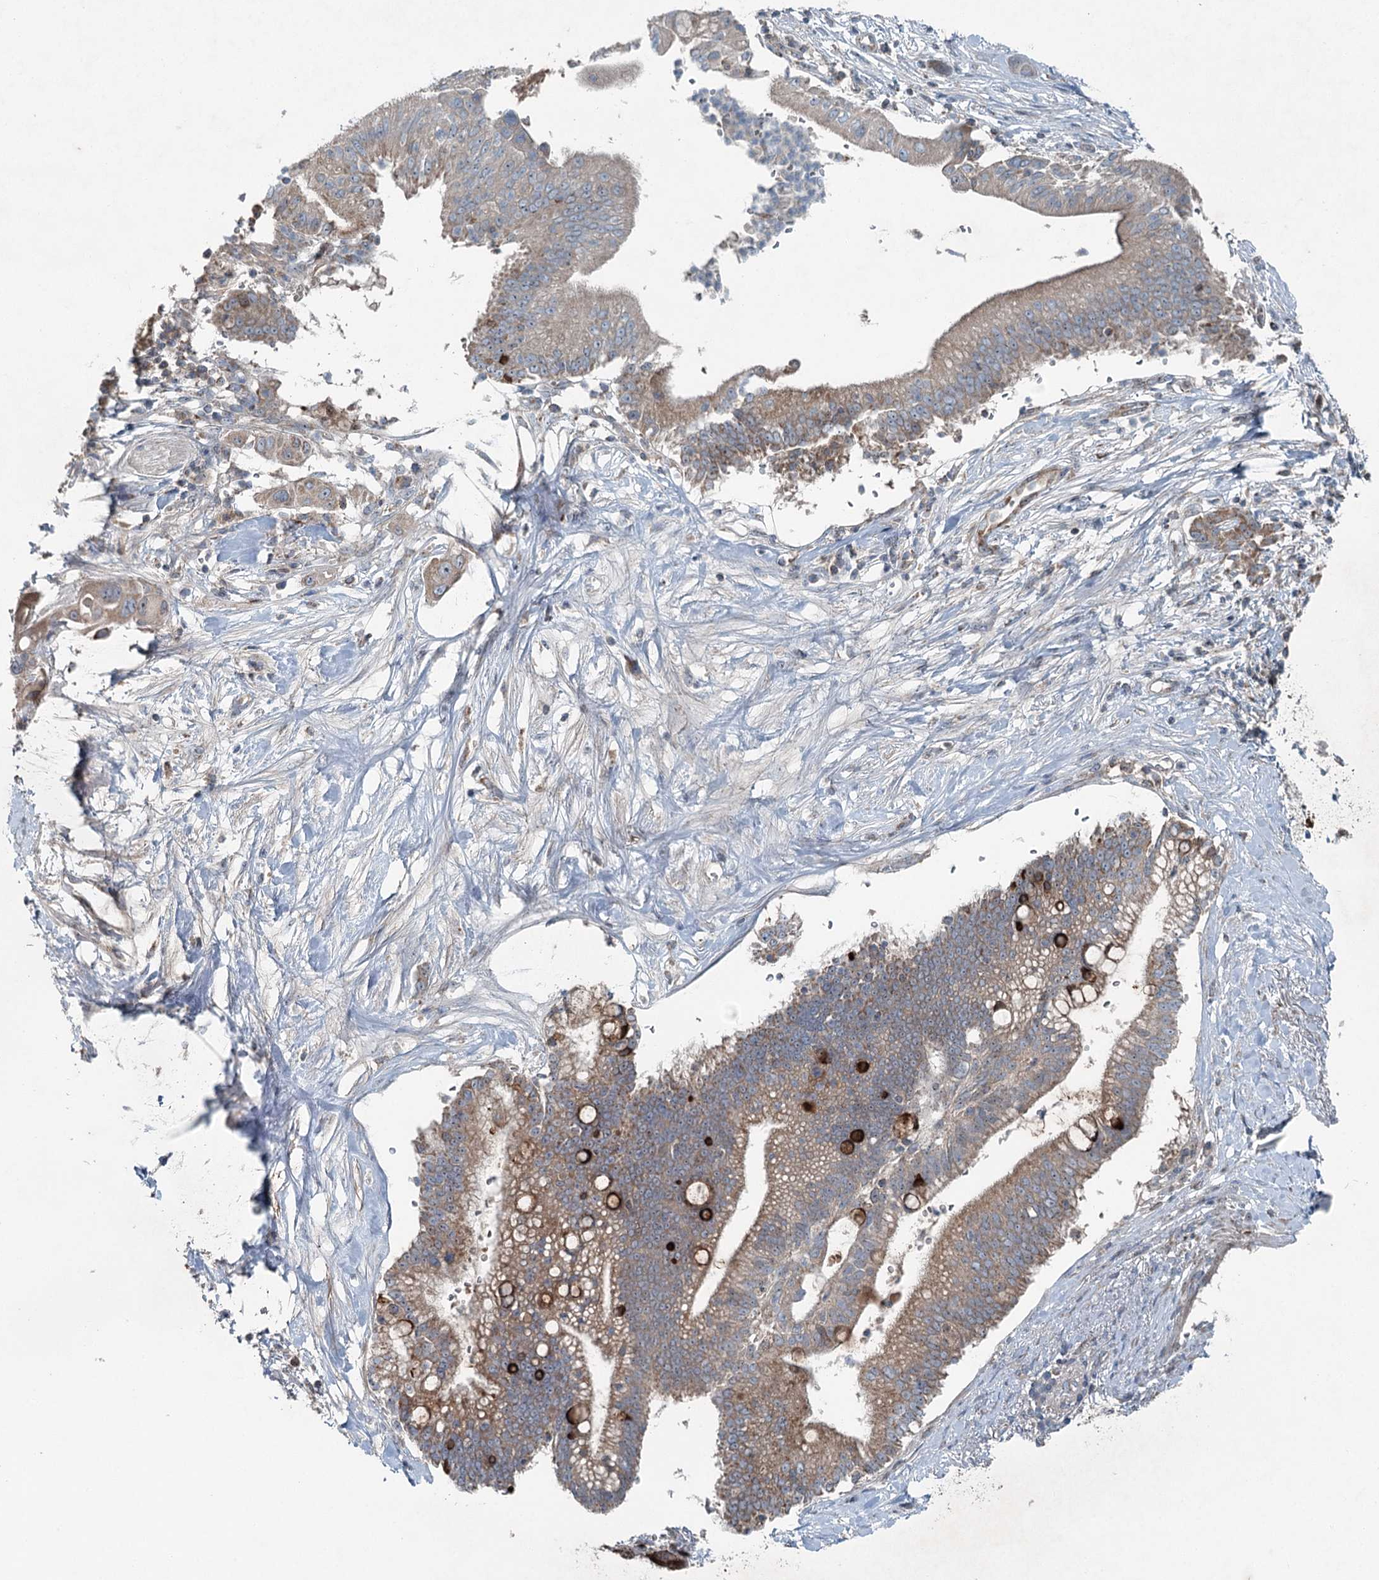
{"staining": {"intensity": "moderate", "quantity": "25%-75%", "location": "cytoplasmic/membranous"}, "tissue": "pancreatic cancer", "cell_type": "Tumor cells", "image_type": "cancer", "snomed": [{"axis": "morphology", "description": "Adenocarcinoma, NOS"}, {"axis": "topography", "description": "Pancreas"}], "caption": "An immunohistochemistry photomicrograph of neoplastic tissue is shown. Protein staining in brown labels moderate cytoplasmic/membranous positivity in pancreatic cancer (adenocarcinoma) within tumor cells. Immunohistochemistry stains the protein of interest in brown and the nuclei are stained blue.", "gene": "CHCHD5", "patient": {"sex": "male", "age": 68}}